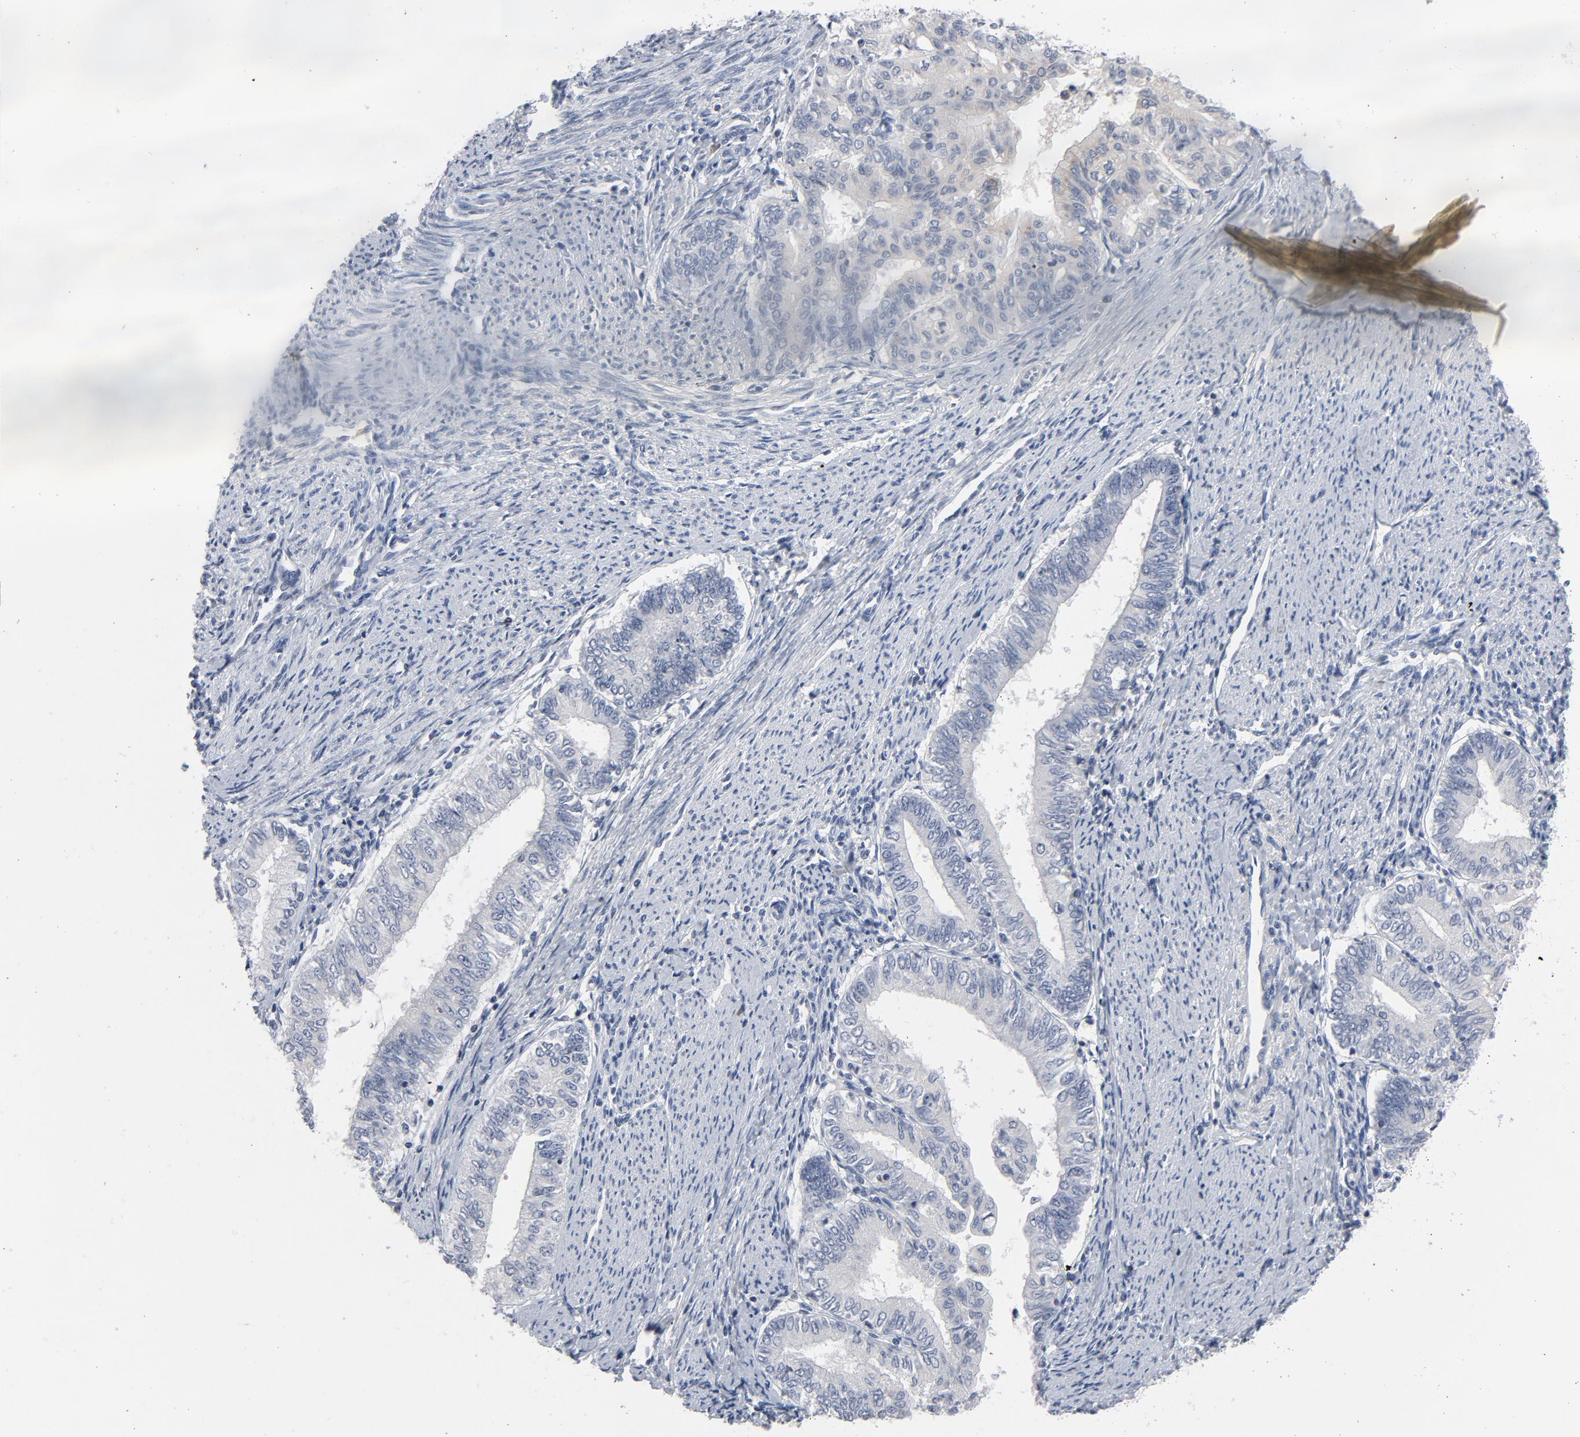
{"staining": {"intensity": "negative", "quantity": "none", "location": "none"}, "tissue": "endometrial cancer", "cell_type": "Tumor cells", "image_type": "cancer", "snomed": [{"axis": "morphology", "description": "Adenocarcinoma, NOS"}, {"axis": "topography", "description": "Endometrium"}], "caption": "Immunohistochemistry photomicrograph of human endometrial cancer stained for a protein (brown), which reveals no staining in tumor cells.", "gene": "TCL1A", "patient": {"sex": "female", "age": 66}}